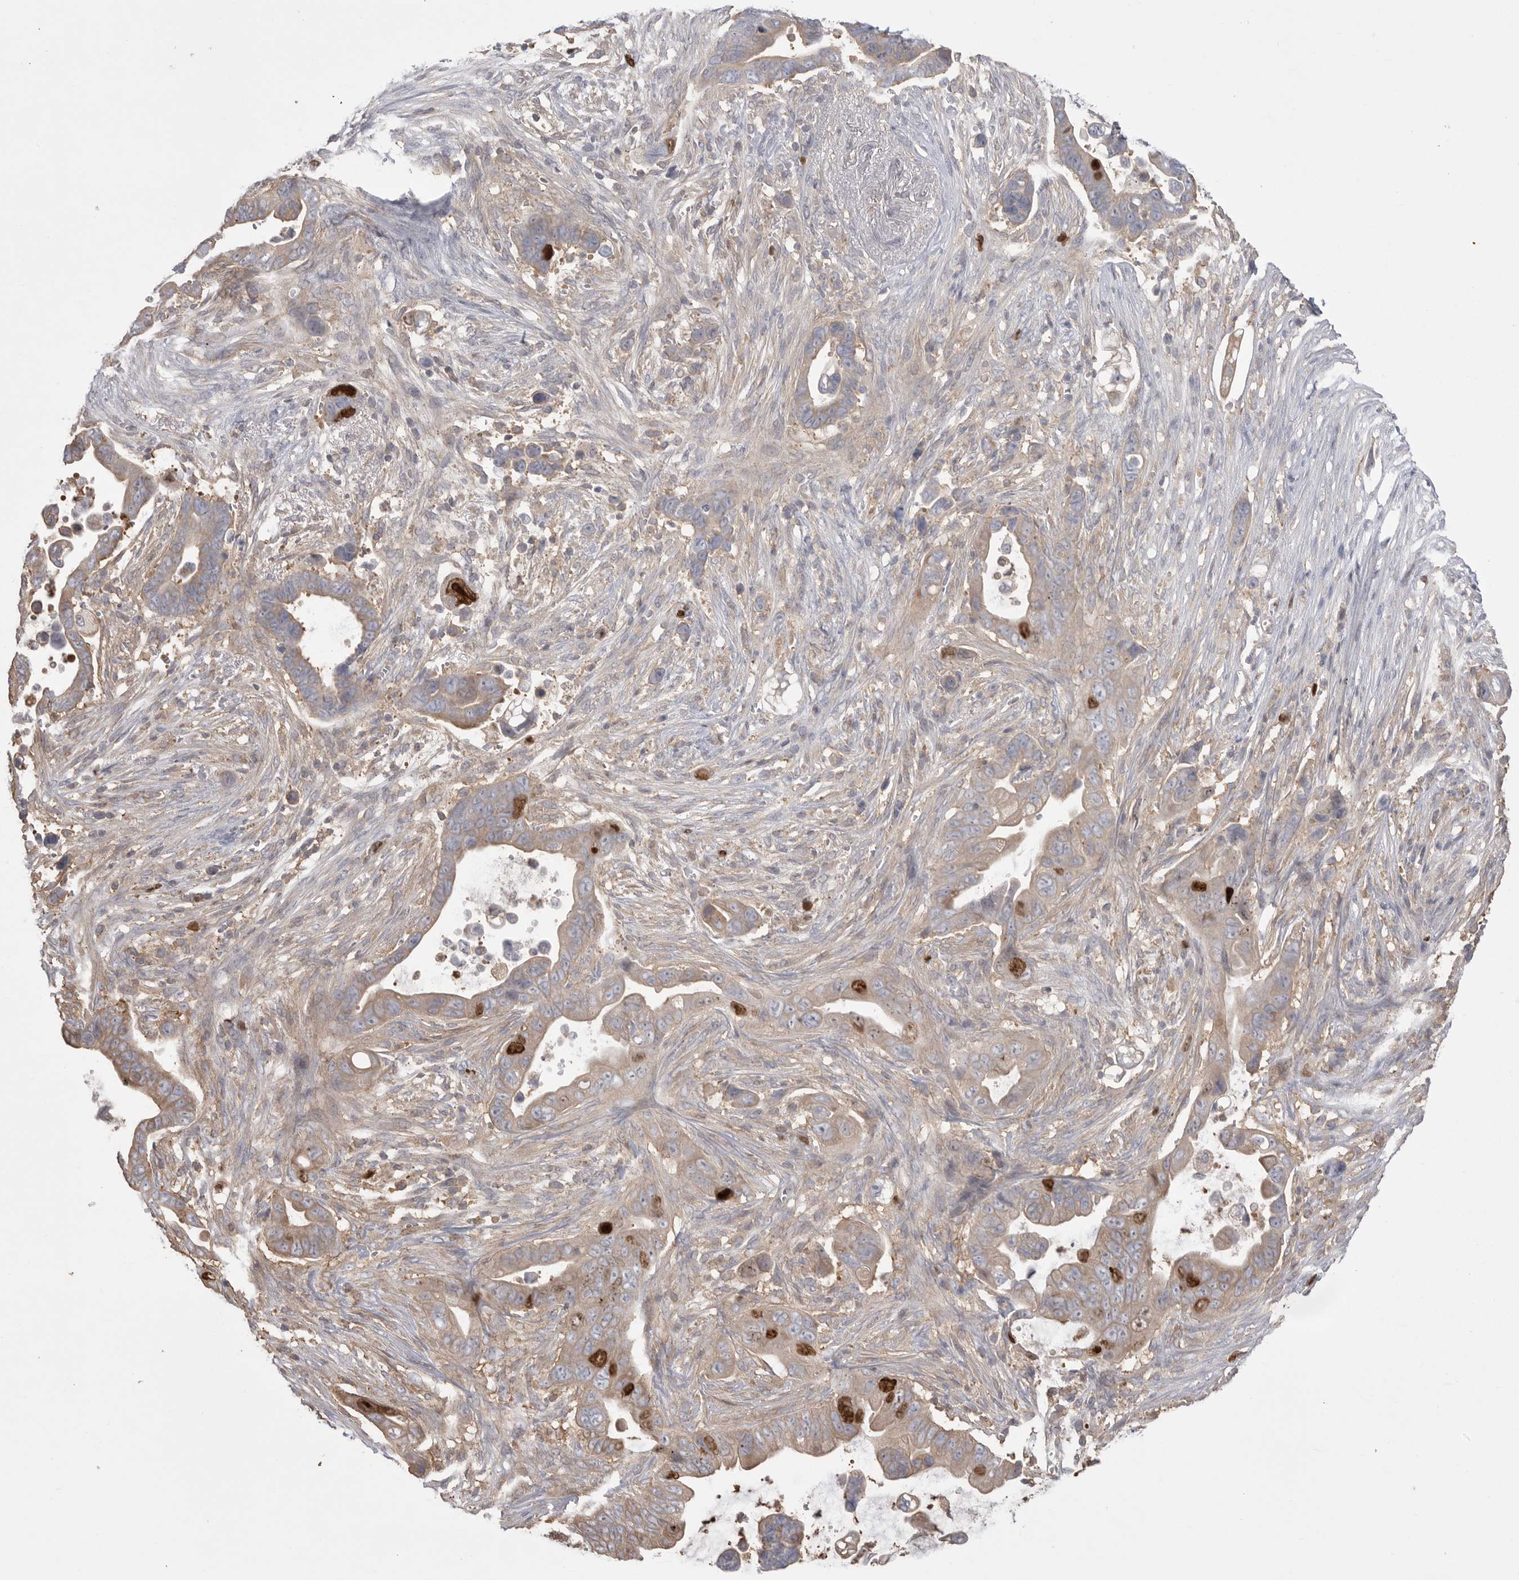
{"staining": {"intensity": "strong", "quantity": "<25%", "location": "nuclear"}, "tissue": "pancreatic cancer", "cell_type": "Tumor cells", "image_type": "cancer", "snomed": [{"axis": "morphology", "description": "Adenocarcinoma, NOS"}, {"axis": "topography", "description": "Pancreas"}], "caption": "The immunohistochemical stain labels strong nuclear staining in tumor cells of pancreatic cancer (adenocarcinoma) tissue.", "gene": "TOP2A", "patient": {"sex": "female", "age": 72}}